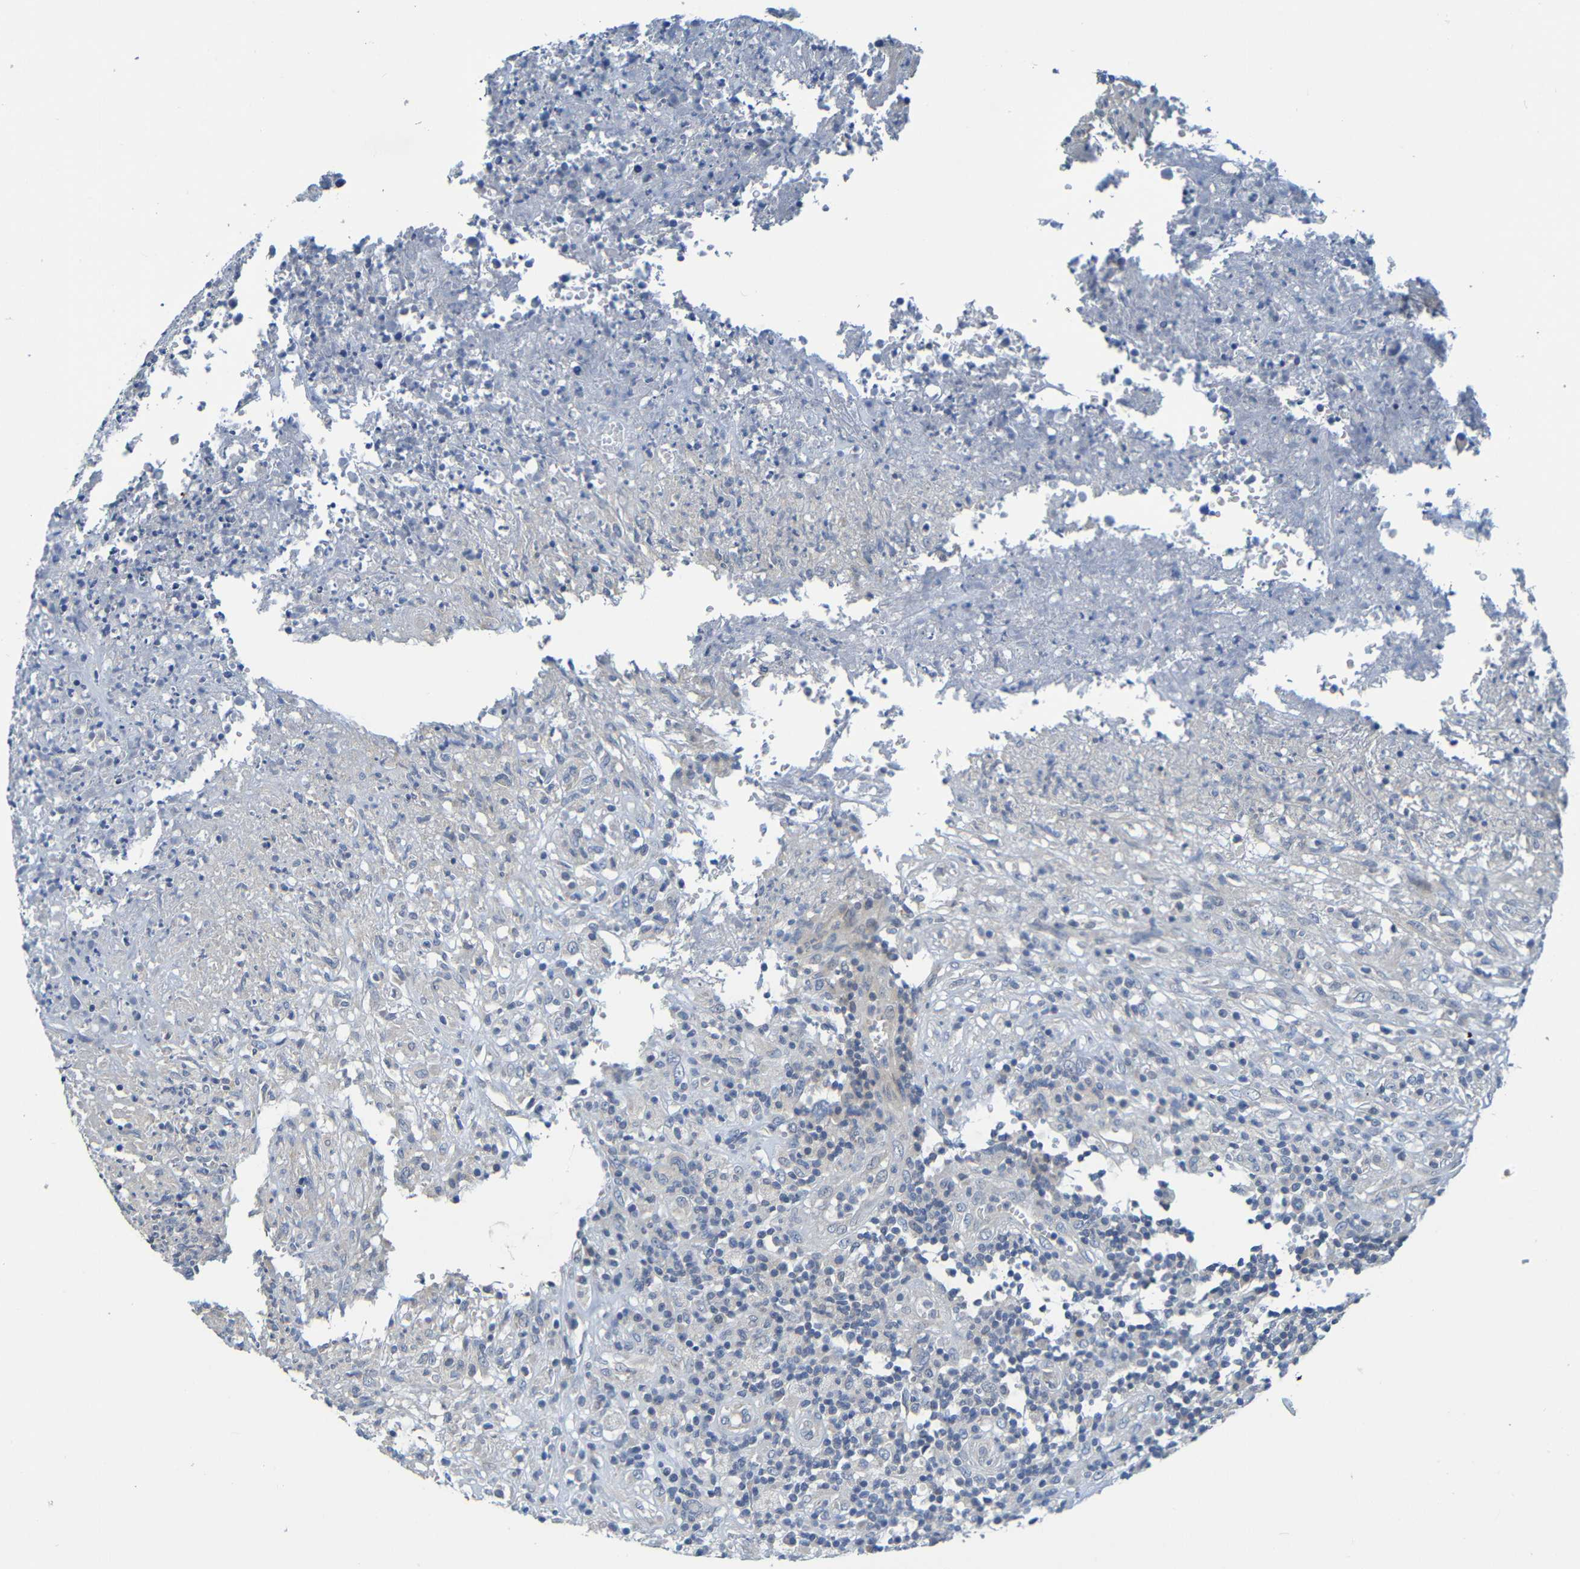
{"staining": {"intensity": "negative", "quantity": "none", "location": "none"}, "tissue": "lymphoma", "cell_type": "Tumor cells", "image_type": "cancer", "snomed": [{"axis": "morphology", "description": "Malignant lymphoma, non-Hodgkin's type, High grade"}, {"axis": "topography", "description": "Lymph node"}], "caption": "A histopathology image of human lymphoma is negative for staining in tumor cells. (Stains: DAB (3,3'-diaminobenzidine) IHC with hematoxylin counter stain, Microscopy: brightfield microscopy at high magnification).", "gene": "CYP4F2", "patient": {"sex": "female", "age": 84}}